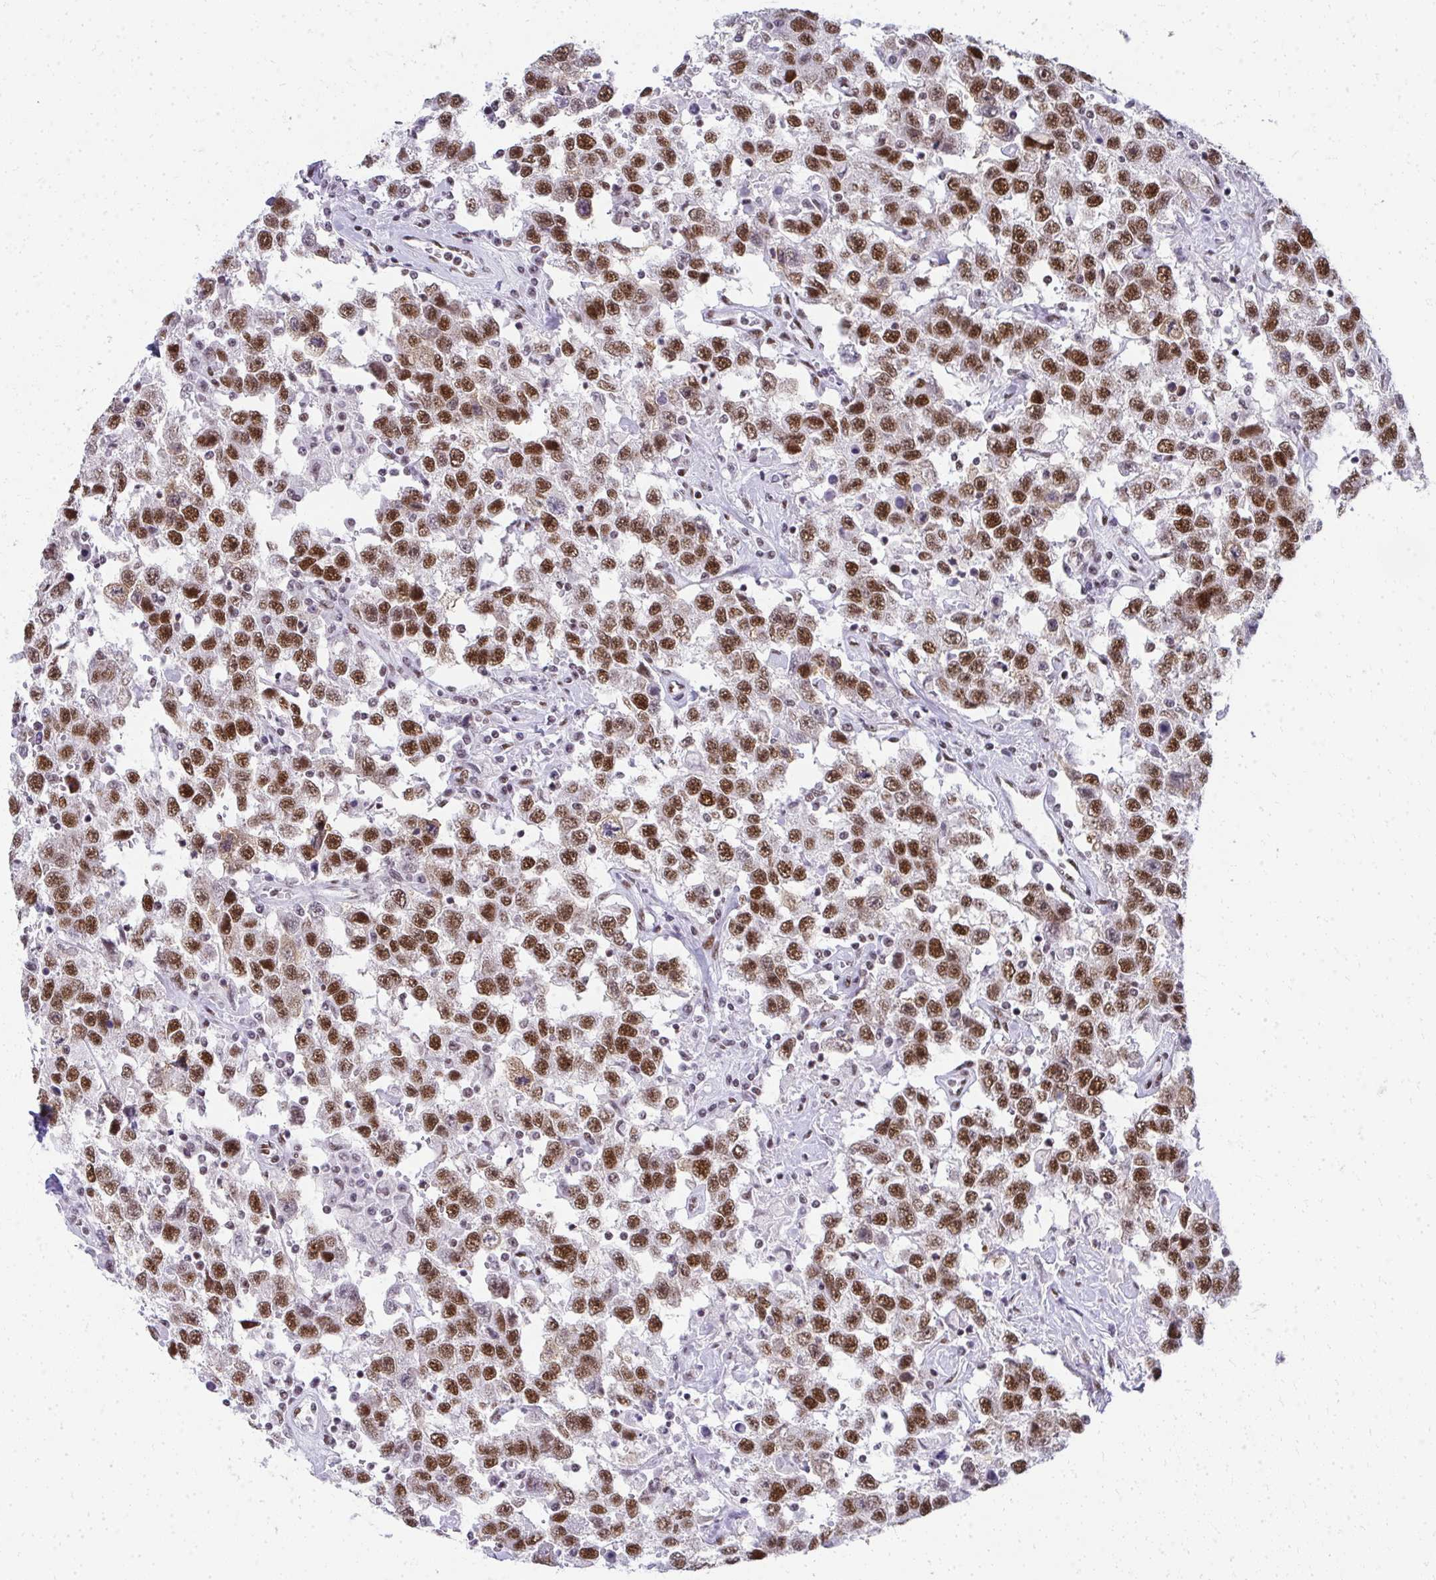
{"staining": {"intensity": "strong", "quantity": ">75%", "location": "nuclear"}, "tissue": "testis cancer", "cell_type": "Tumor cells", "image_type": "cancer", "snomed": [{"axis": "morphology", "description": "Seminoma, NOS"}, {"axis": "topography", "description": "Testis"}], "caption": "Testis seminoma stained with DAB (3,3'-diaminobenzidine) immunohistochemistry (IHC) displays high levels of strong nuclear positivity in about >75% of tumor cells.", "gene": "CREBBP", "patient": {"sex": "male", "age": 41}}